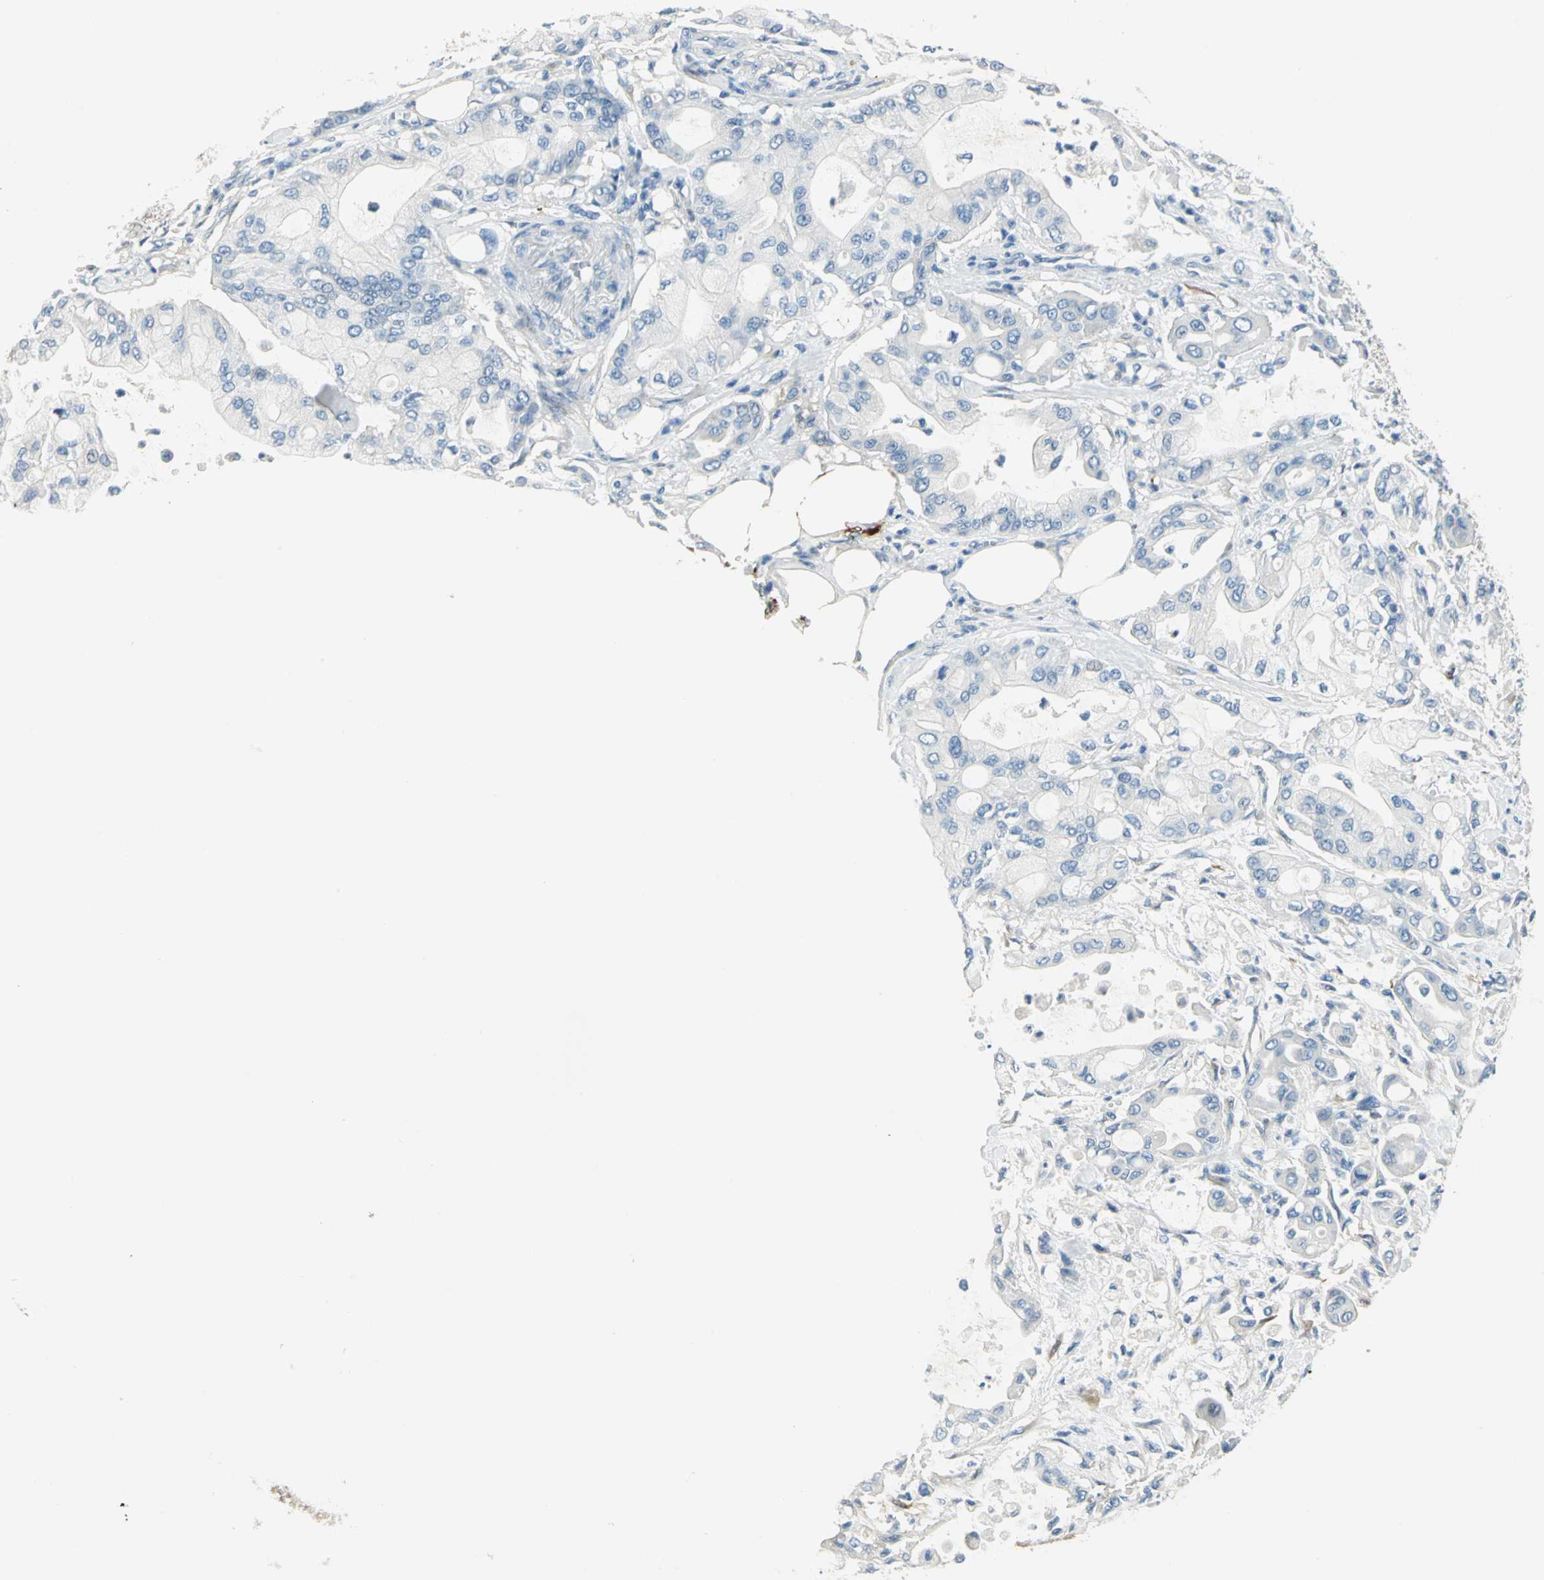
{"staining": {"intensity": "negative", "quantity": "none", "location": "none"}, "tissue": "pancreatic cancer", "cell_type": "Tumor cells", "image_type": "cancer", "snomed": [{"axis": "morphology", "description": "Adenocarcinoma, NOS"}, {"axis": "morphology", "description": "Adenocarcinoma, metastatic, NOS"}, {"axis": "topography", "description": "Lymph node"}, {"axis": "topography", "description": "Pancreas"}, {"axis": "topography", "description": "Duodenum"}], "caption": "The histopathology image displays no staining of tumor cells in pancreatic cancer (adenocarcinoma). The staining is performed using DAB brown chromogen with nuclei counter-stained in using hematoxylin.", "gene": "UCHL1", "patient": {"sex": "female", "age": 64}}